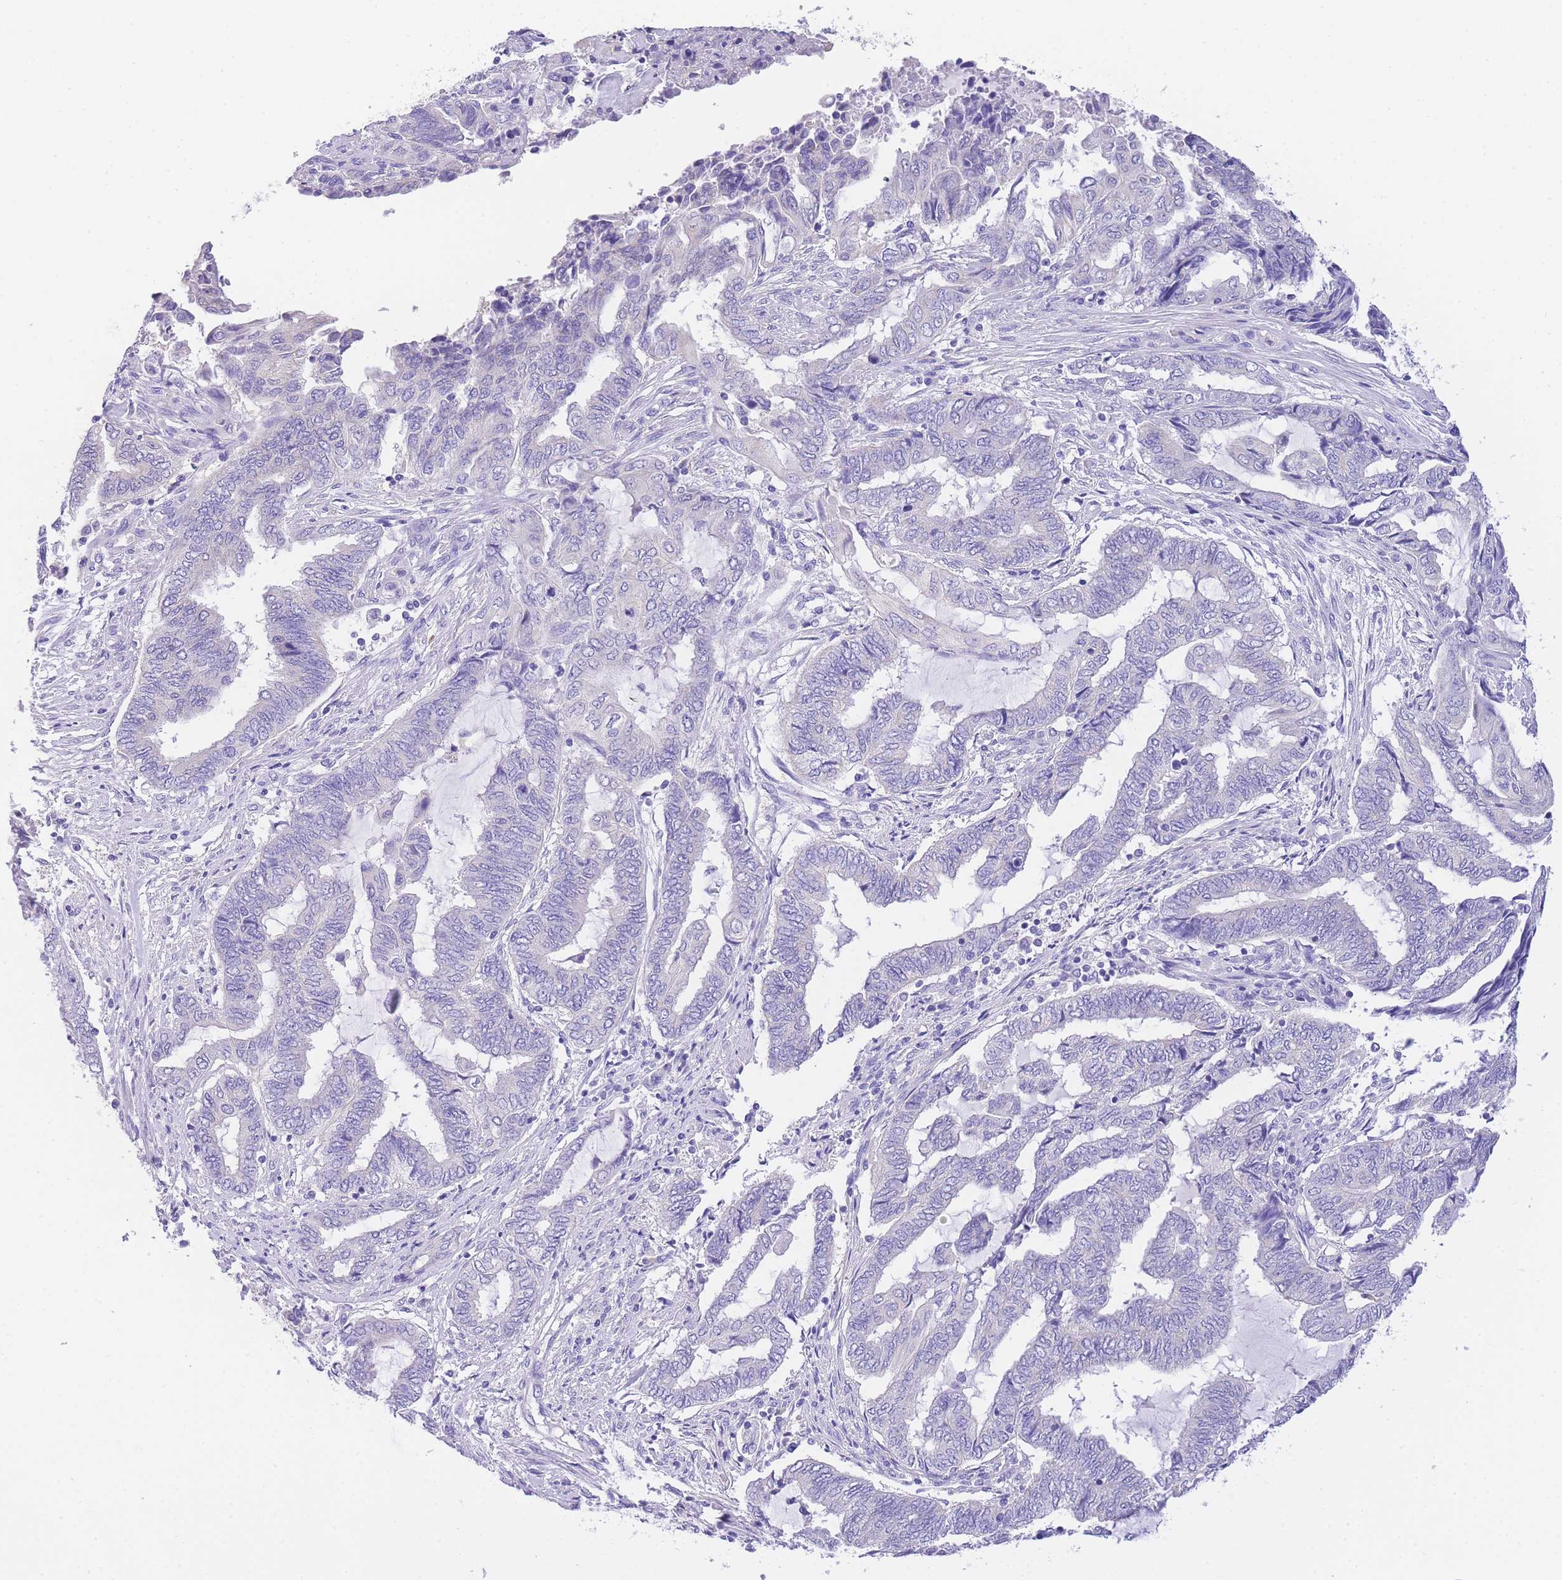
{"staining": {"intensity": "negative", "quantity": "none", "location": "none"}, "tissue": "endometrial cancer", "cell_type": "Tumor cells", "image_type": "cancer", "snomed": [{"axis": "morphology", "description": "Adenocarcinoma, NOS"}, {"axis": "topography", "description": "Uterus"}, {"axis": "topography", "description": "Endometrium"}], "caption": "High power microscopy image of an IHC image of endometrial adenocarcinoma, revealing no significant expression in tumor cells.", "gene": "EPN2", "patient": {"sex": "female", "age": 70}}